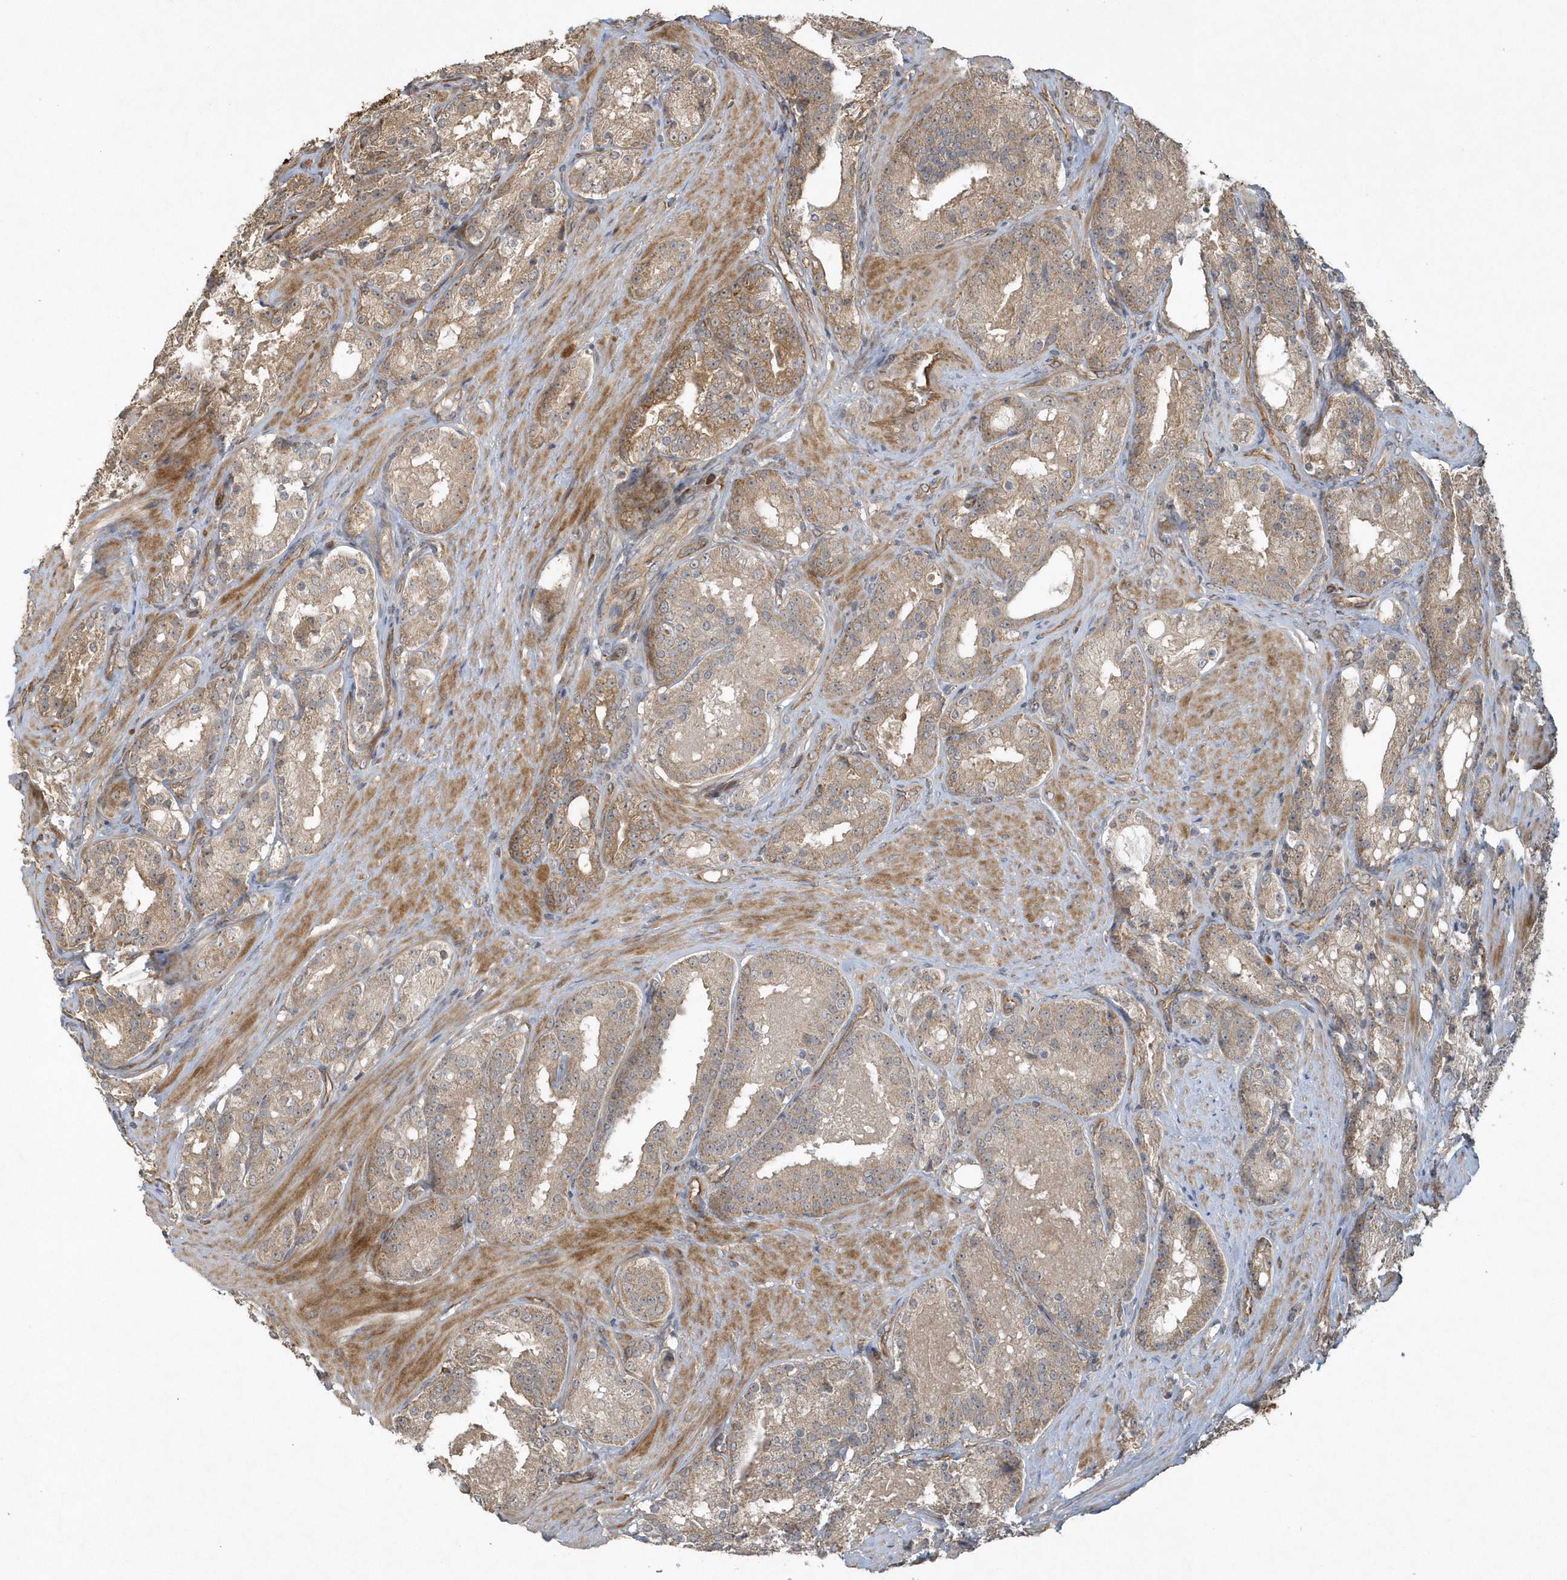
{"staining": {"intensity": "weak", "quantity": ">75%", "location": "cytoplasmic/membranous"}, "tissue": "prostate cancer", "cell_type": "Tumor cells", "image_type": "cancer", "snomed": [{"axis": "morphology", "description": "Adenocarcinoma, High grade"}, {"axis": "topography", "description": "Prostate"}], "caption": "DAB (3,3'-diaminobenzidine) immunohistochemical staining of prostate high-grade adenocarcinoma displays weak cytoplasmic/membranous protein expression in about >75% of tumor cells. The staining was performed using DAB (3,3'-diaminobenzidine), with brown indicating positive protein expression. Nuclei are stained blue with hematoxylin.", "gene": "THG1L", "patient": {"sex": "male", "age": 60}}